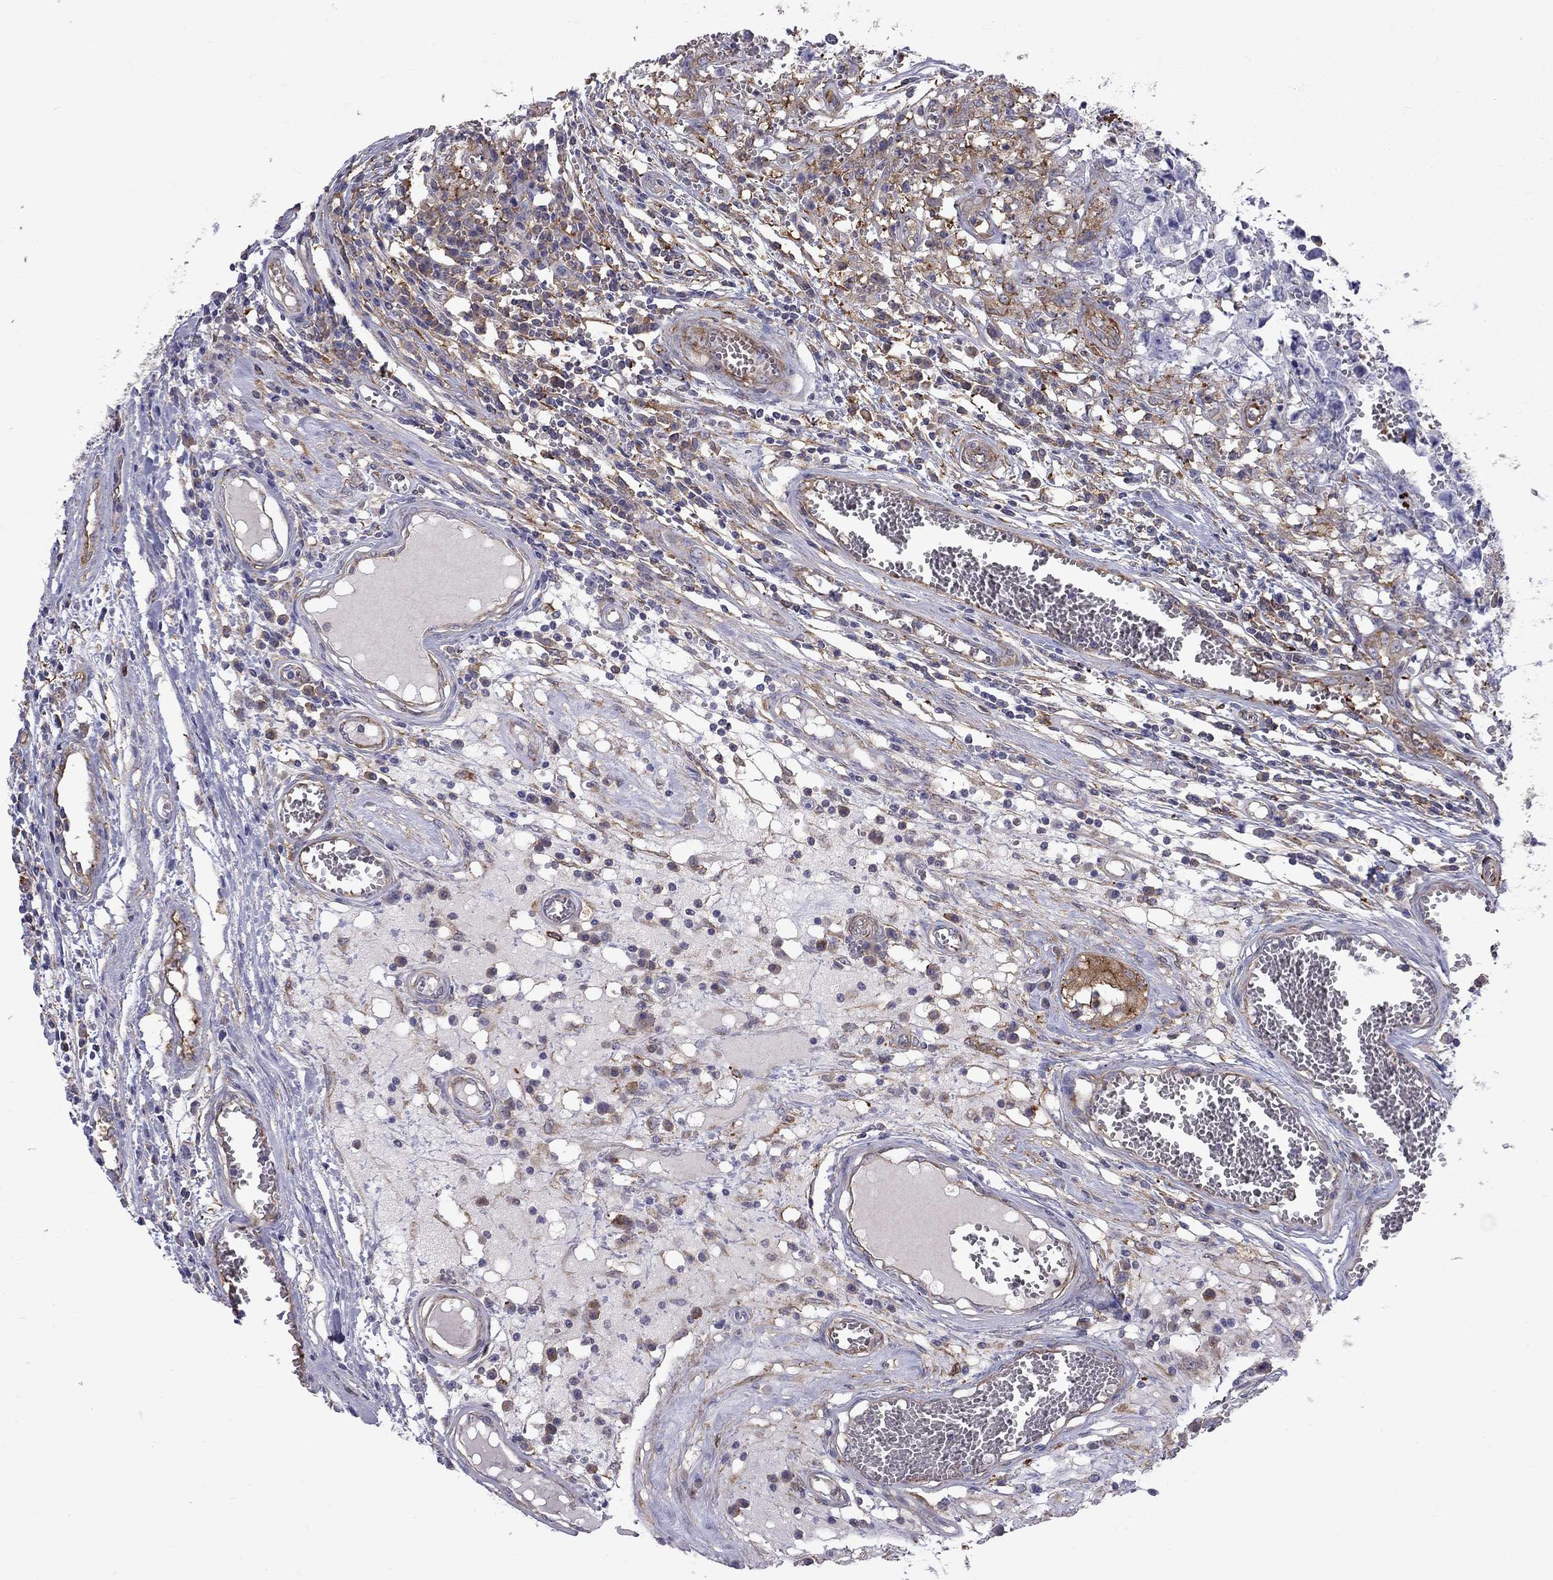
{"staining": {"intensity": "negative", "quantity": "none", "location": "none"}, "tissue": "testis cancer", "cell_type": "Tumor cells", "image_type": "cancer", "snomed": [{"axis": "morphology", "description": "Carcinoma, Embryonal, NOS"}, {"axis": "topography", "description": "Testis"}], "caption": "High magnification brightfield microscopy of embryonal carcinoma (testis) stained with DAB (brown) and counterstained with hematoxylin (blue): tumor cells show no significant staining.", "gene": "EIF4E3", "patient": {"sex": "male", "age": 36}}